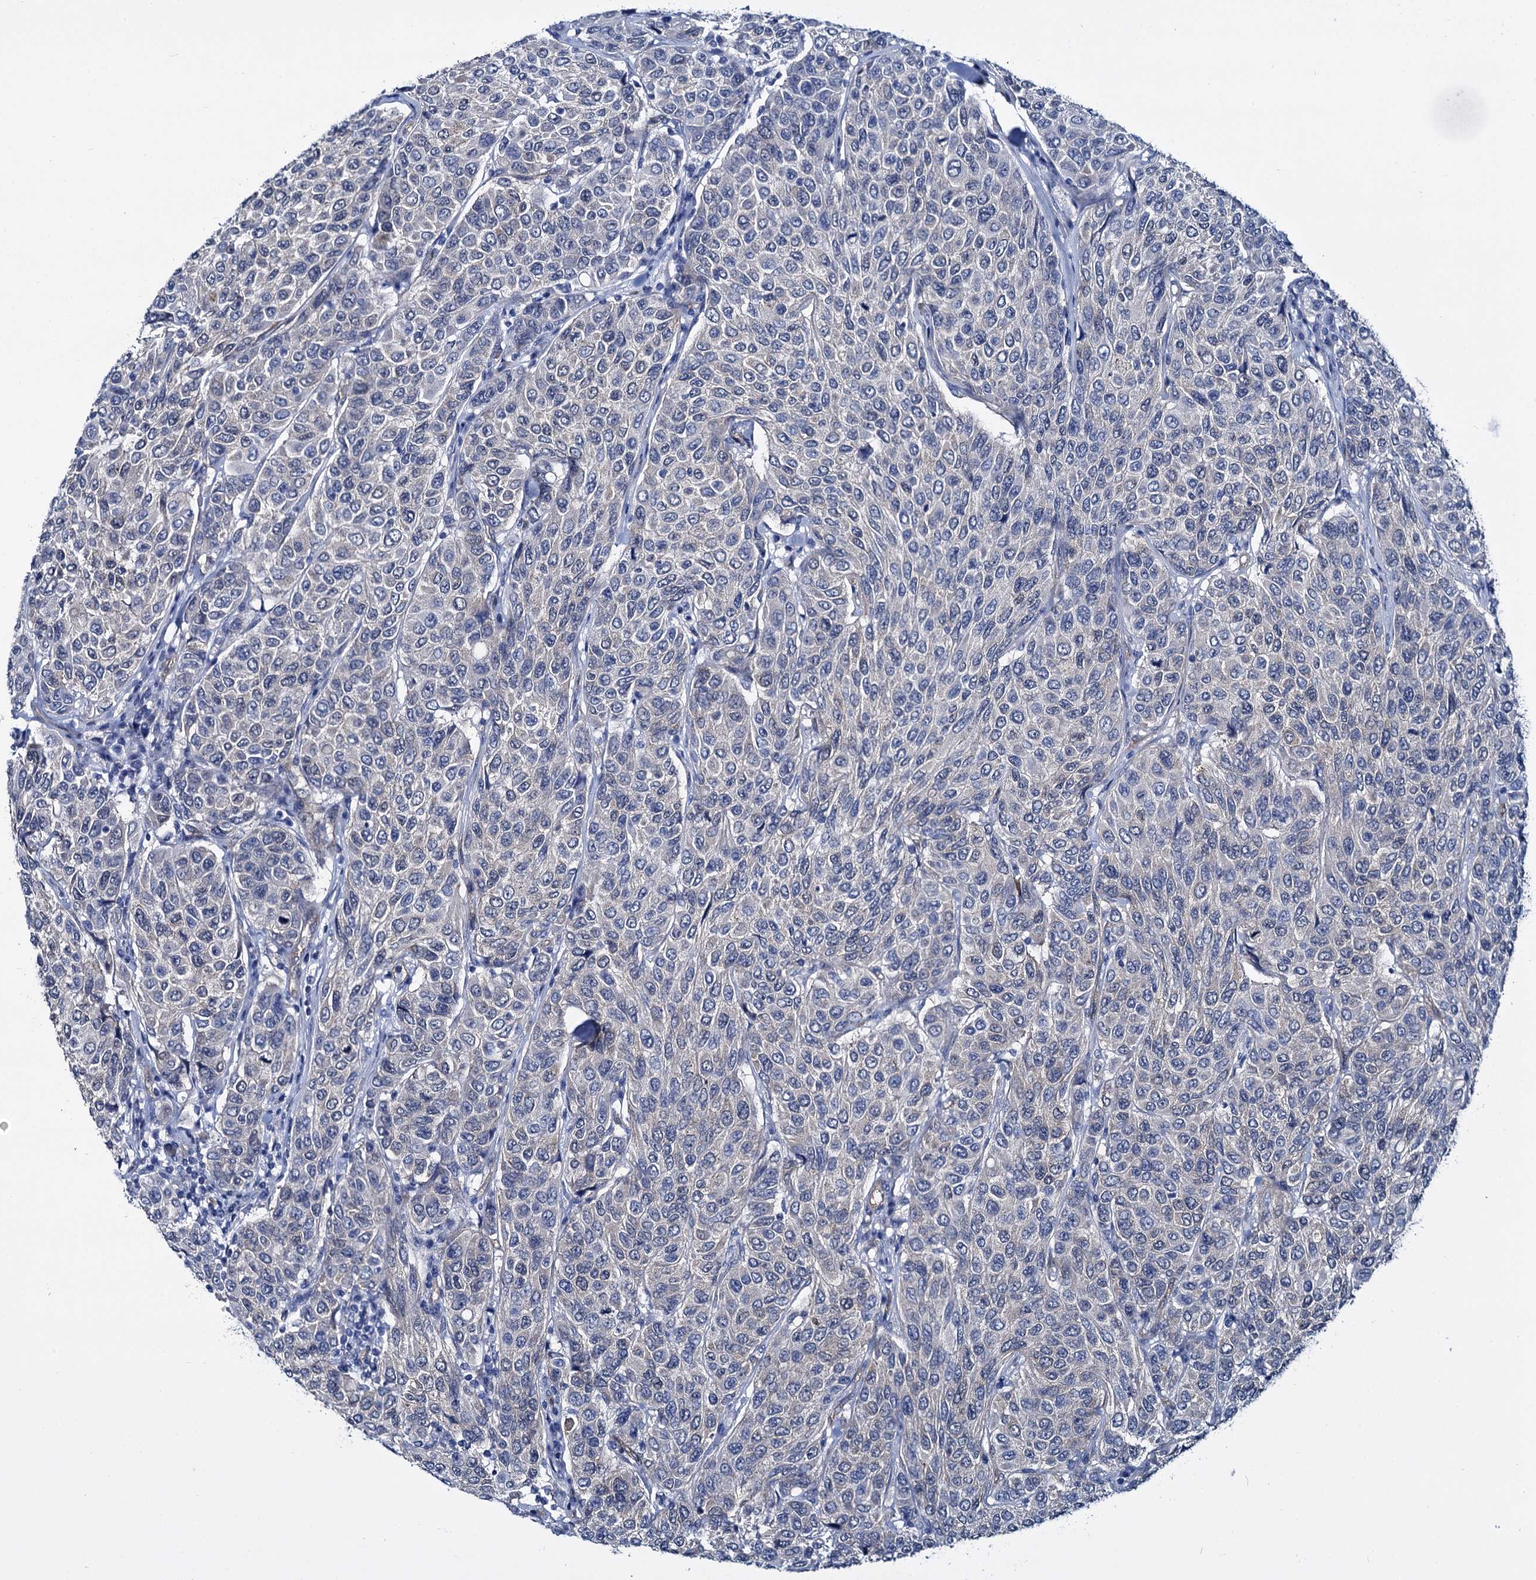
{"staining": {"intensity": "moderate", "quantity": "<25%", "location": "cytoplasmic/membranous"}, "tissue": "breast cancer", "cell_type": "Tumor cells", "image_type": "cancer", "snomed": [{"axis": "morphology", "description": "Duct carcinoma"}, {"axis": "topography", "description": "Breast"}], "caption": "This photomicrograph shows immunohistochemistry staining of breast invasive ductal carcinoma, with low moderate cytoplasmic/membranous positivity in approximately <25% of tumor cells.", "gene": "STXBP1", "patient": {"sex": "female", "age": 55}}